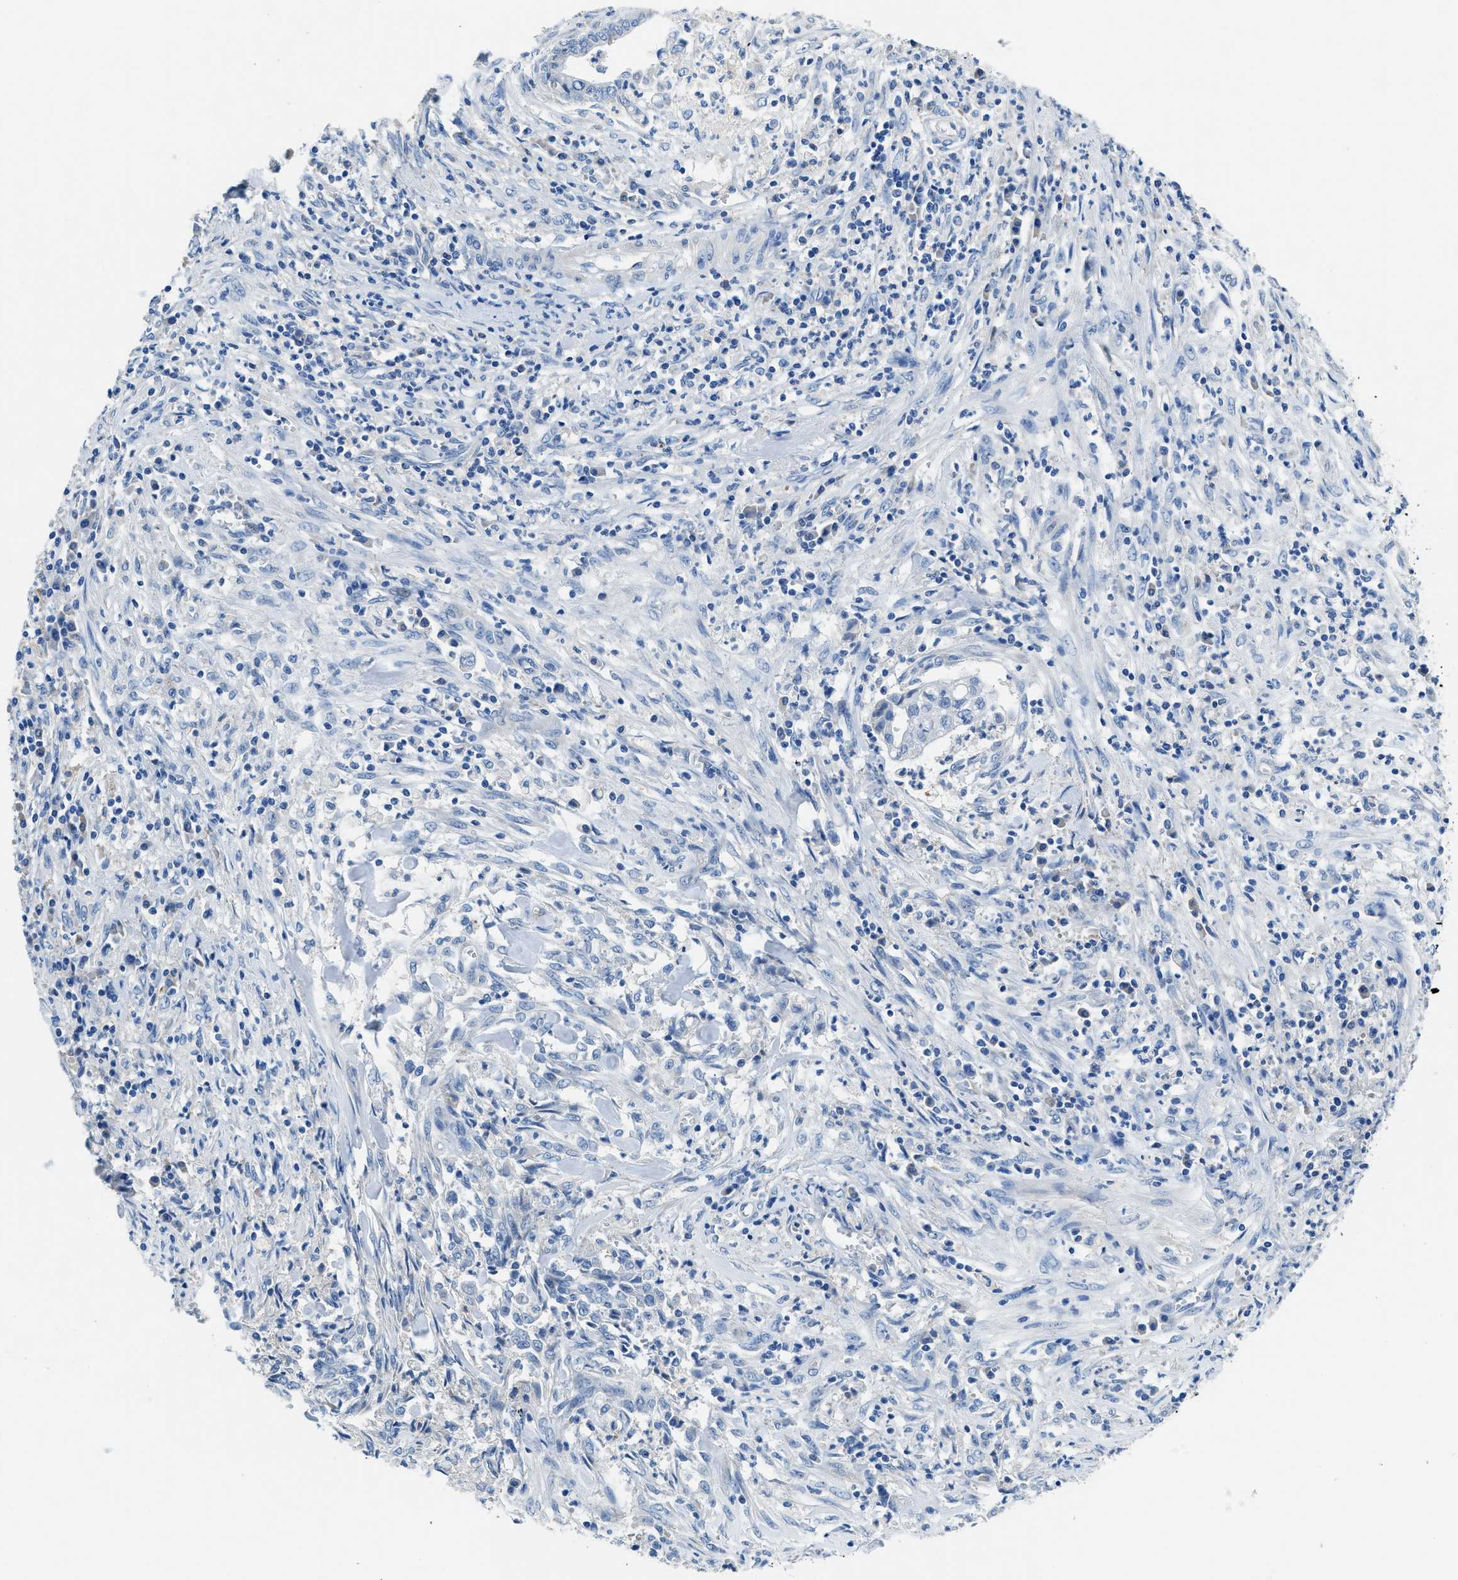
{"staining": {"intensity": "negative", "quantity": "none", "location": "none"}, "tissue": "cervical cancer", "cell_type": "Tumor cells", "image_type": "cancer", "snomed": [{"axis": "morphology", "description": "Adenocarcinoma, NOS"}, {"axis": "topography", "description": "Cervix"}], "caption": "IHC image of cervical cancer stained for a protein (brown), which demonstrates no positivity in tumor cells.", "gene": "SLC10A6", "patient": {"sex": "female", "age": 44}}